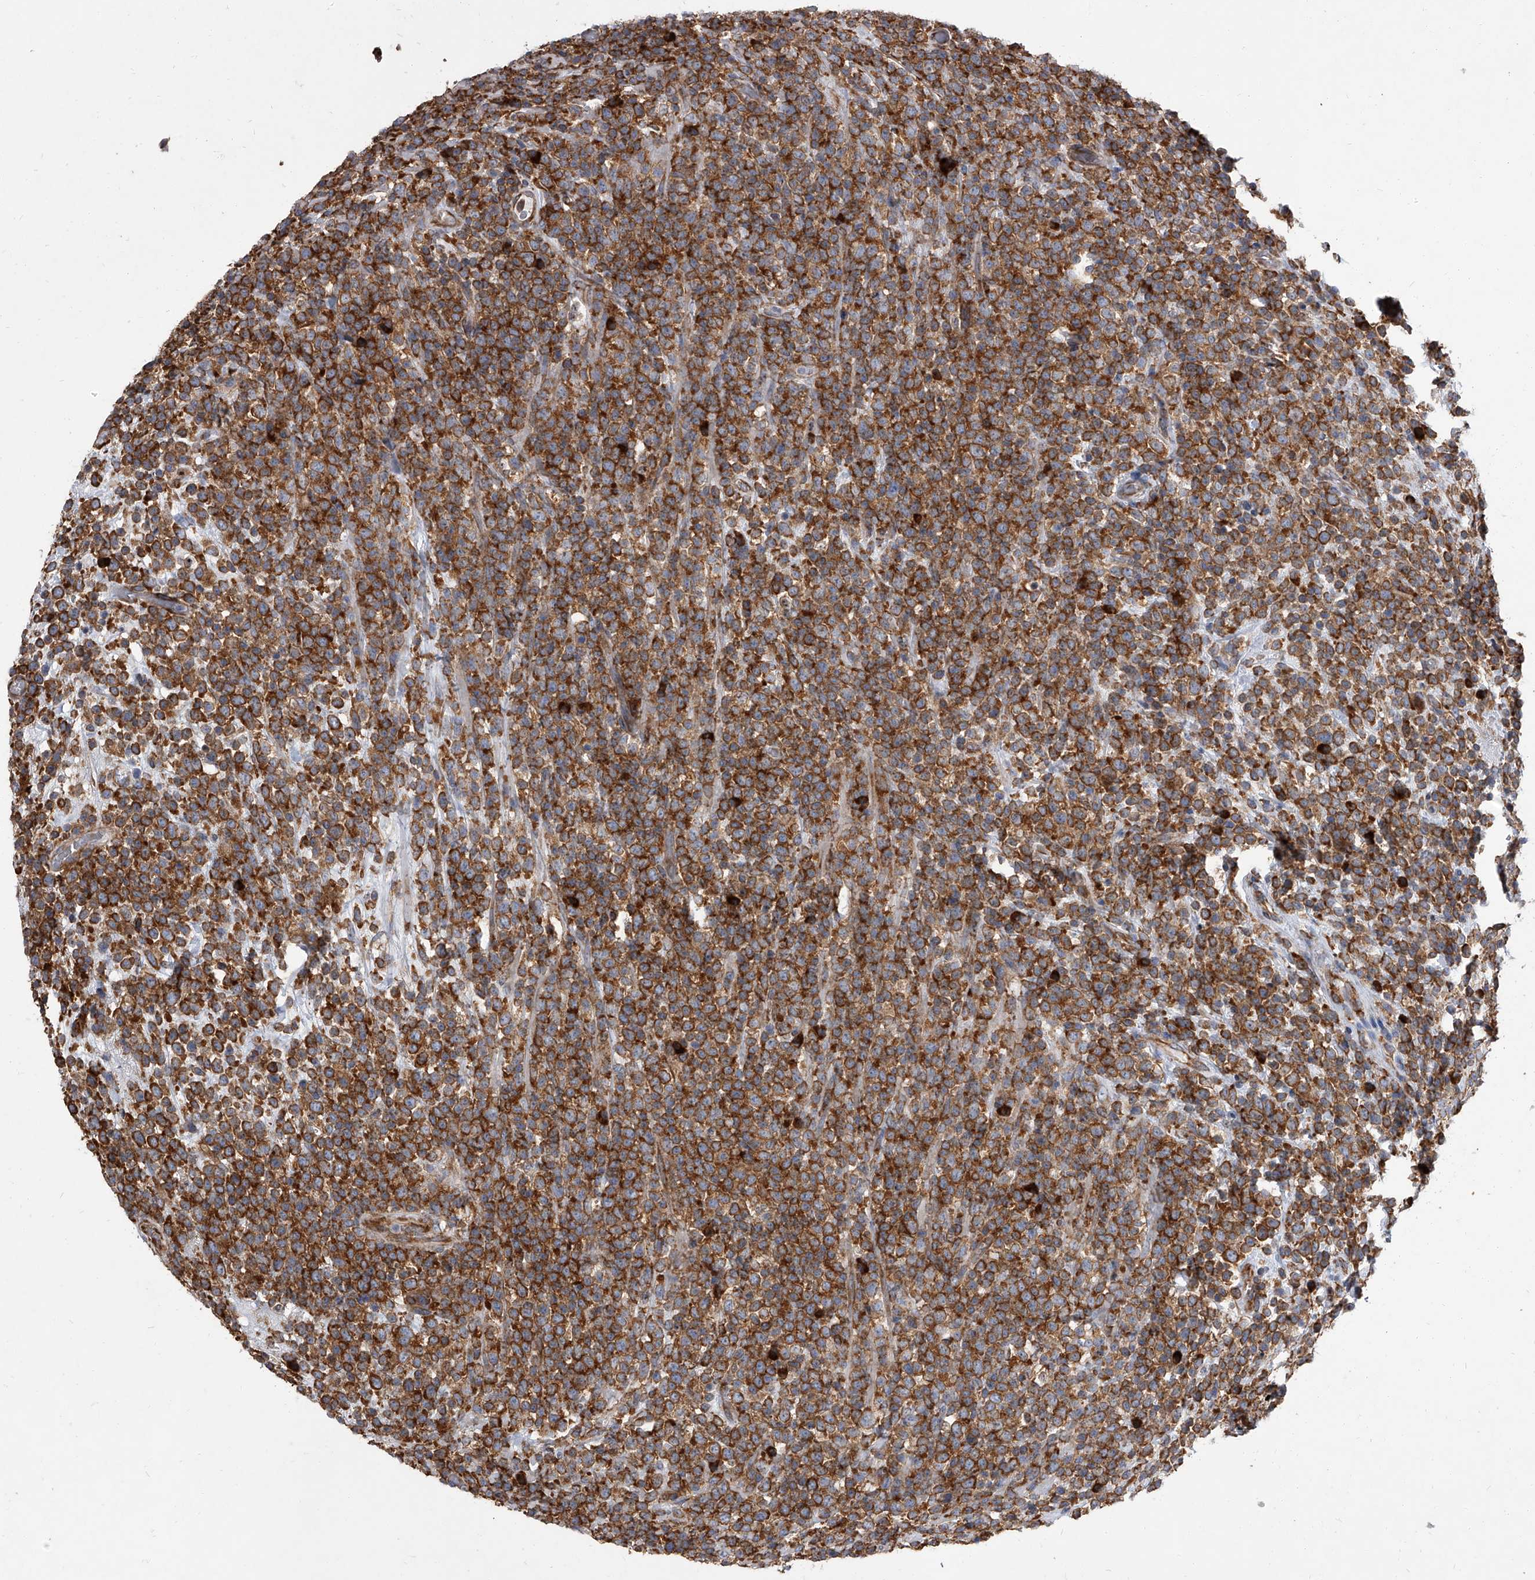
{"staining": {"intensity": "strong", "quantity": ">75%", "location": "cytoplasmic/membranous"}, "tissue": "lymphoma", "cell_type": "Tumor cells", "image_type": "cancer", "snomed": [{"axis": "morphology", "description": "Malignant lymphoma, non-Hodgkin's type, High grade"}, {"axis": "topography", "description": "Colon"}], "caption": "Malignant lymphoma, non-Hodgkin's type (high-grade) stained with immunohistochemistry exhibits strong cytoplasmic/membranous positivity in approximately >75% of tumor cells.", "gene": "EIF2S2", "patient": {"sex": "female", "age": 53}}